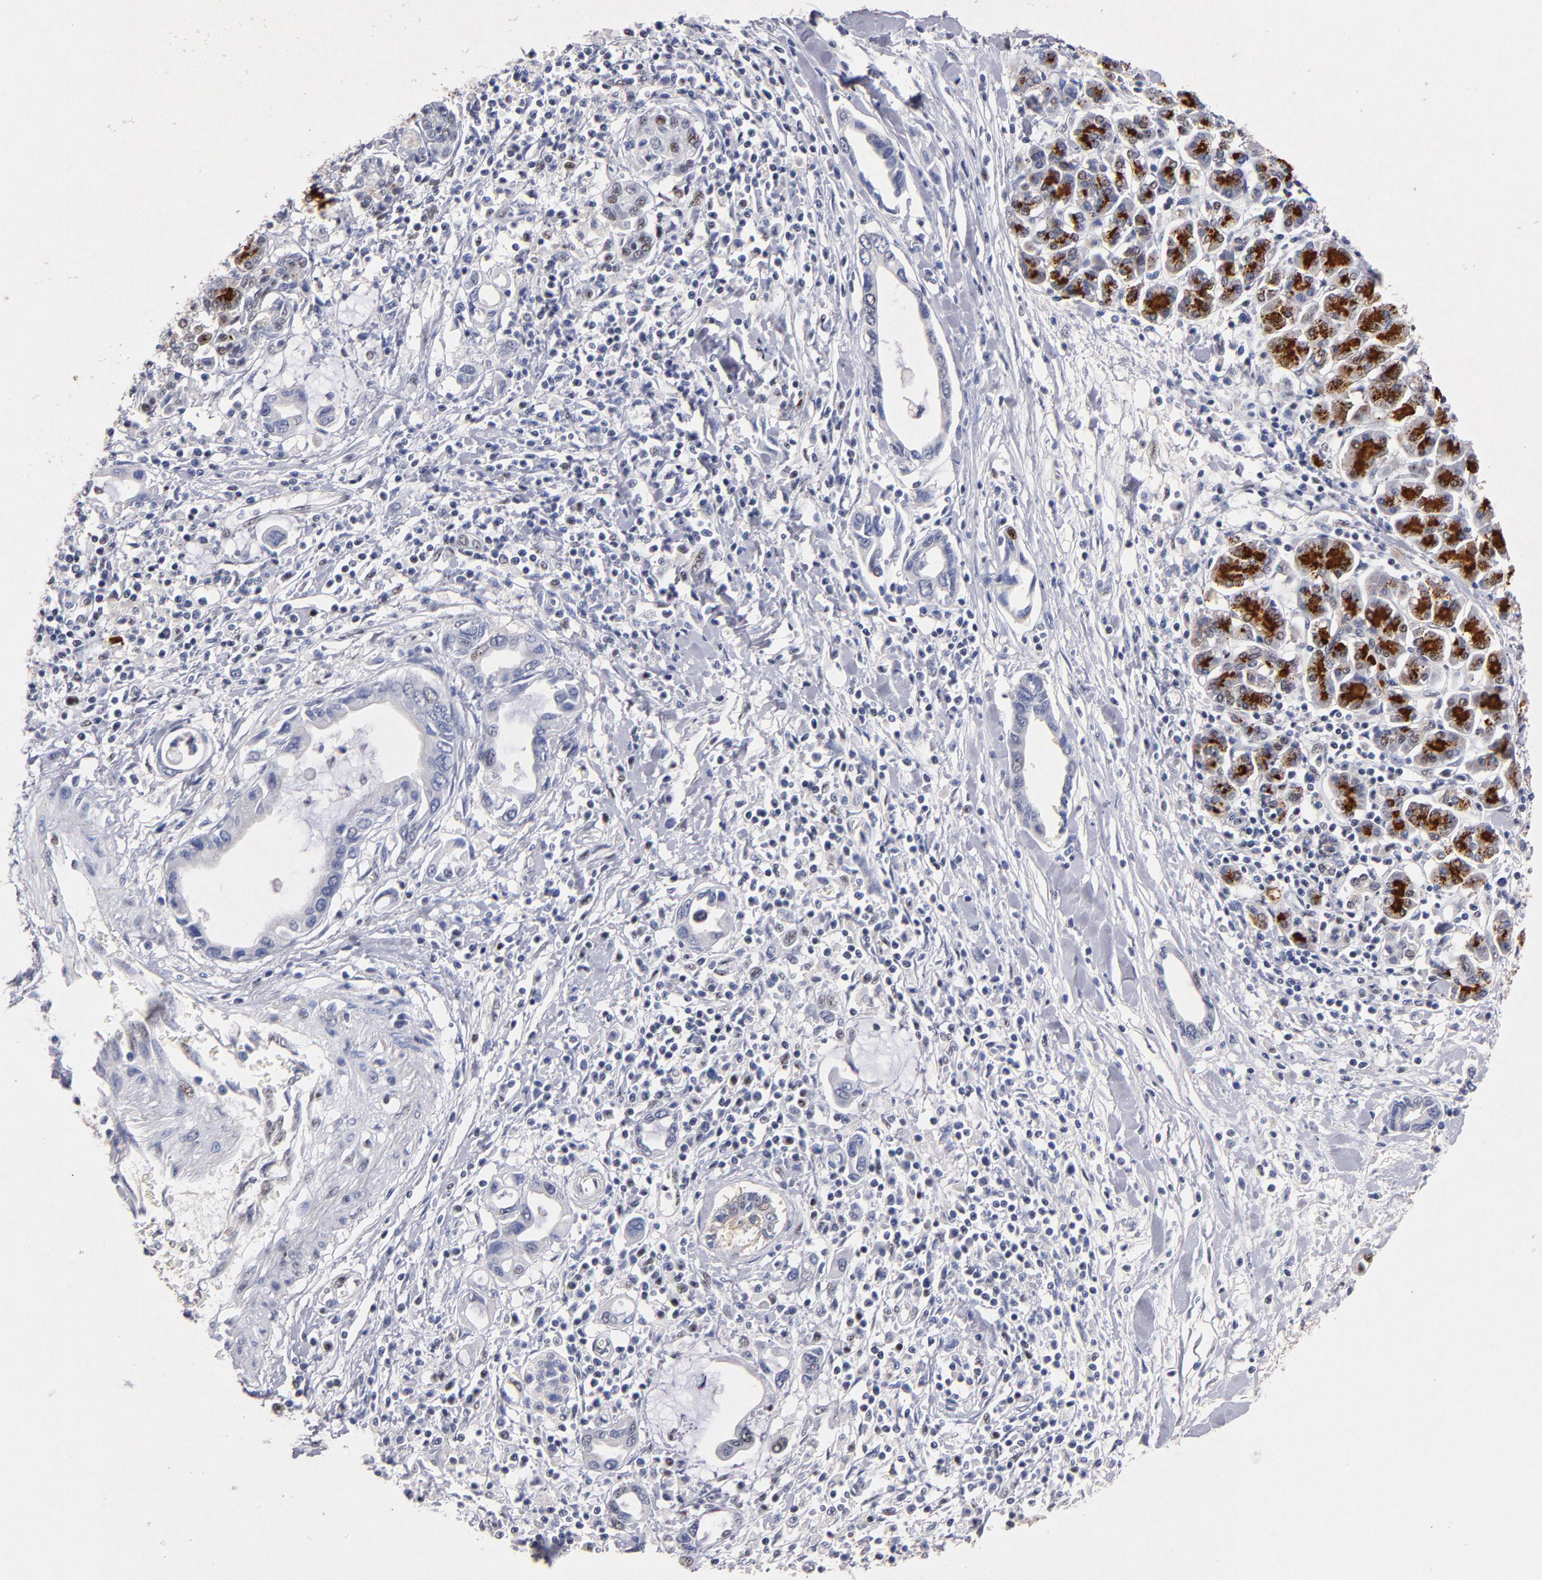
{"staining": {"intensity": "weak", "quantity": "<25%", "location": "nuclear"}, "tissue": "pancreatic cancer", "cell_type": "Tumor cells", "image_type": "cancer", "snomed": [{"axis": "morphology", "description": "Adenocarcinoma, NOS"}, {"axis": "topography", "description": "Pancreas"}], "caption": "There is no significant staining in tumor cells of pancreatic cancer.", "gene": "RAF1", "patient": {"sex": "female", "age": 57}}